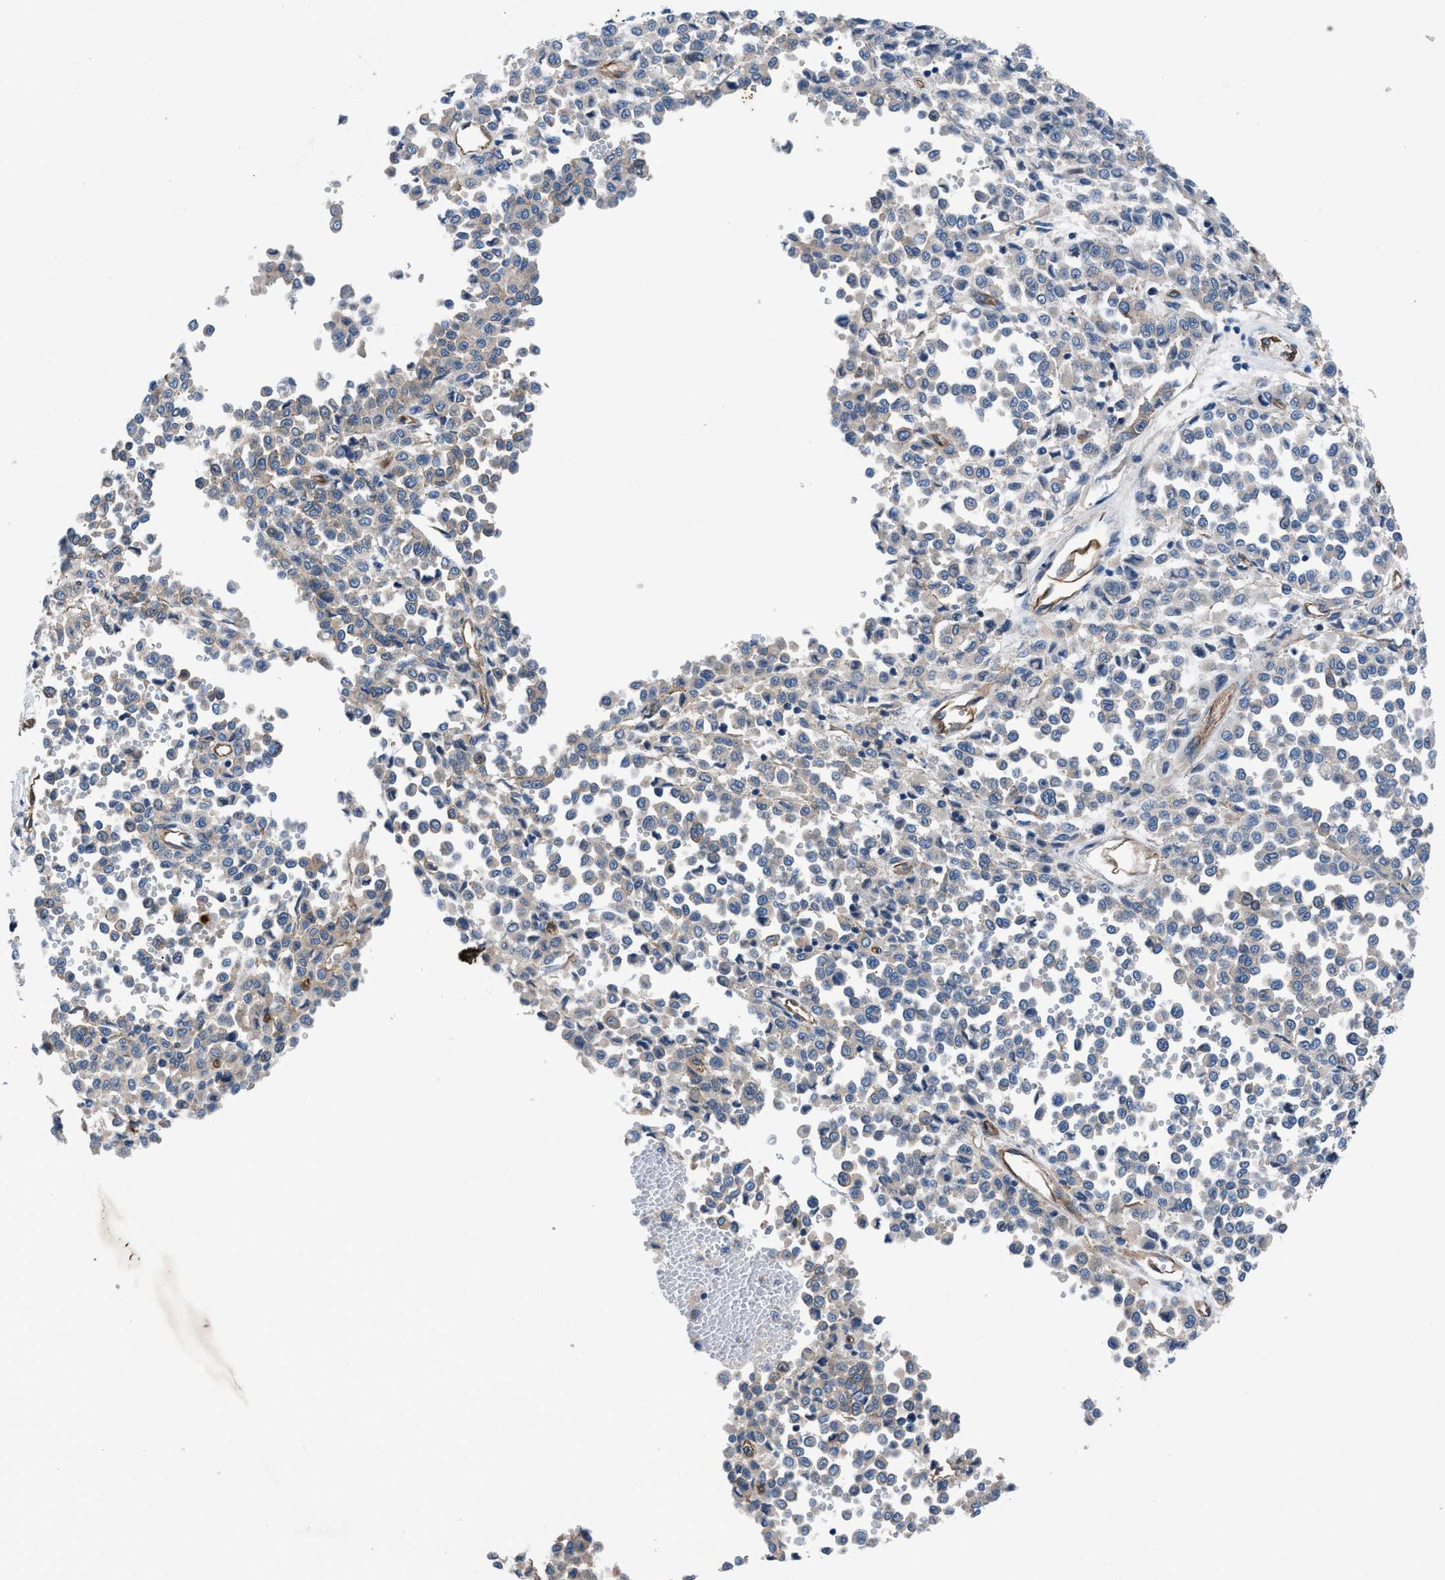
{"staining": {"intensity": "weak", "quantity": "25%-75%", "location": "cytoplasmic/membranous"}, "tissue": "melanoma", "cell_type": "Tumor cells", "image_type": "cancer", "snomed": [{"axis": "morphology", "description": "Malignant melanoma, Metastatic site"}, {"axis": "topography", "description": "Pancreas"}], "caption": "The micrograph shows a brown stain indicating the presence of a protein in the cytoplasmic/membranous of tumor cells in malignant melanoma (metastatic site). The staining was performed using DAB (3,3'-diaminobenzidine) to visualize the protein expression in brown, while the nuclei were stained in blue with hematoxylin (Magnification: 20x).", "gene": "TRIP4", "patient": {"sex": "female", "age": 30}}